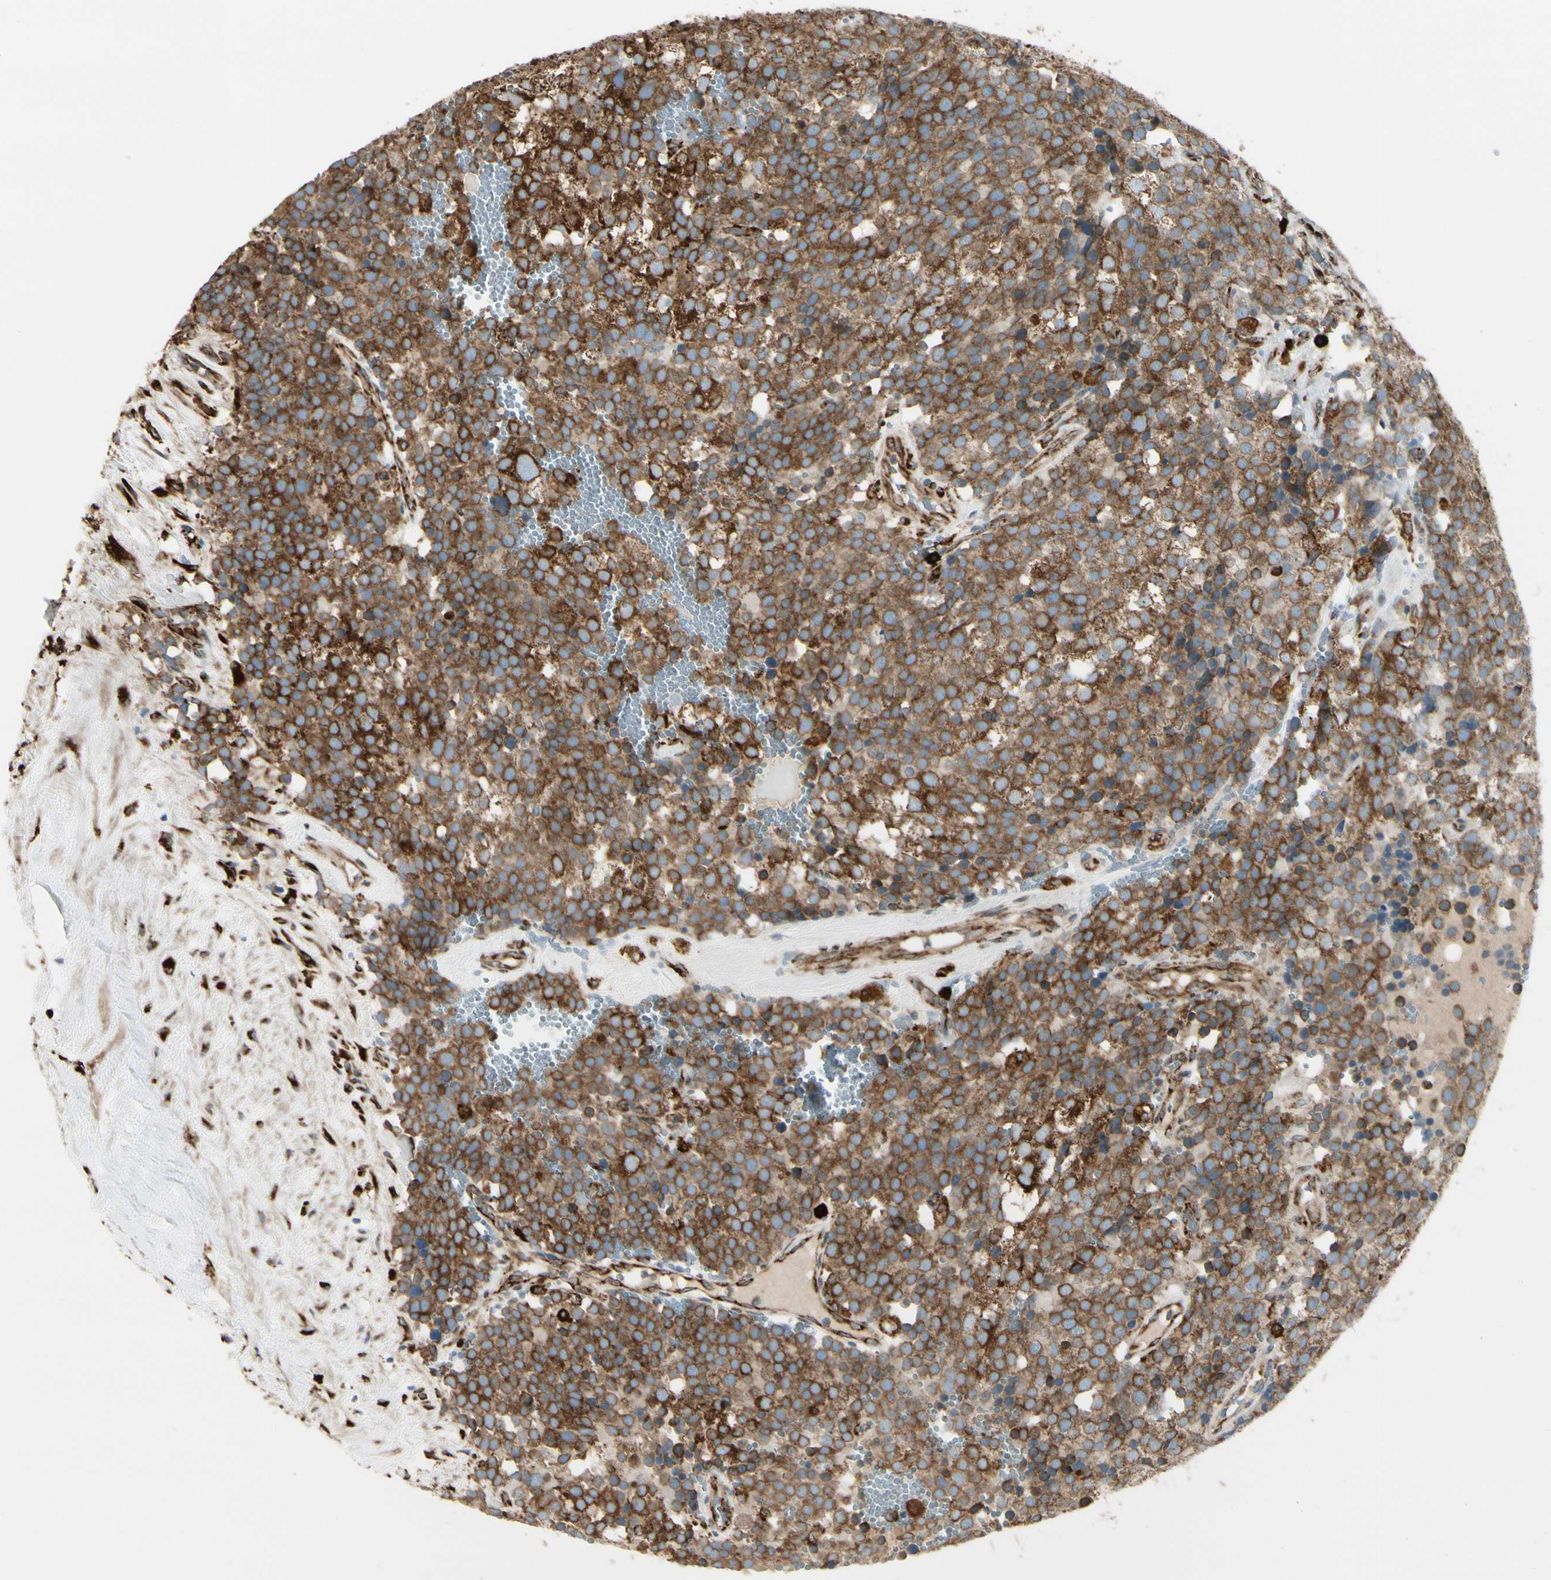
{"staining": {"intensity": "strong", "quantity": ">75%", "location": "cytoplasmic/membranous"}, "tissue": "testis cancer", "cell_type": "Tumor cells", "image_type": "cancer", "snomed": [{"axis": "morphology", "description": "Seminoma, NOS"}, {"axis": "topography", "description": "Testis"}], "caption": "A brown stain shows strong cytoplasmic/membranous expression of a protein in human seminoma (testis) tumor cells.", "gene": "RRBP1", "patient": {"sex": "male", "age": 71}}